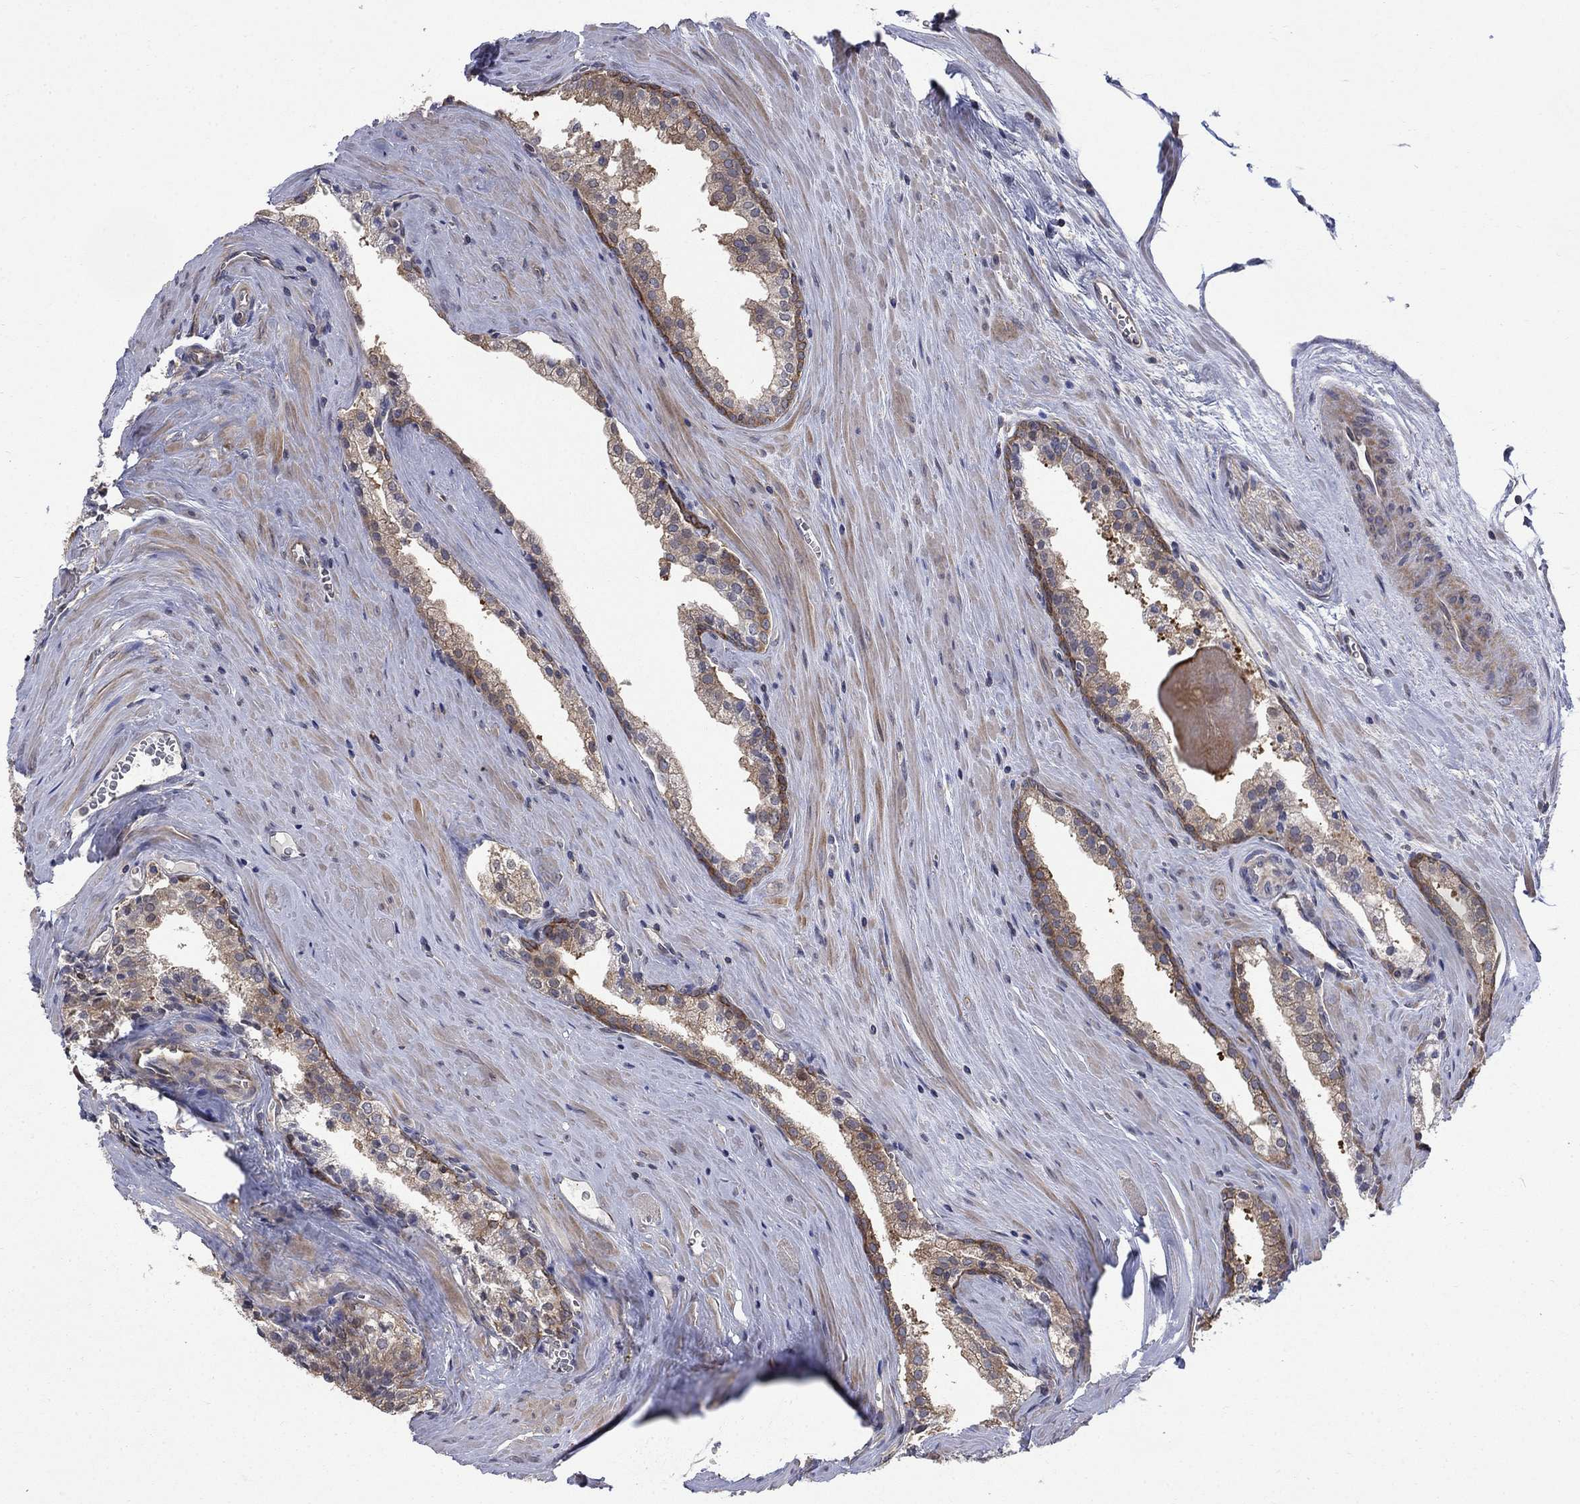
{"staining": {"intensity": "weak", "quantity": ">75%", "location": "cytoplasmic/membranous"}, "tissue": "prostate cancer", "cell_type": "Tumor cells", "image_type": "cancer", "snomed": [{"axis": "morphology", "description": "Adenocarcinoma, NOS"}, {"axis": "topography", "description": "Prostate"}], "caption": "Weak cytoplasmic/membranous staining is appreciated in approximately >75% of tumor cells in prostate cancer. (Brightfield microscopy of DAB IHC at high magnification).", "gene": "PDZD2", "patient": {"sex": "male", "age": 72}}